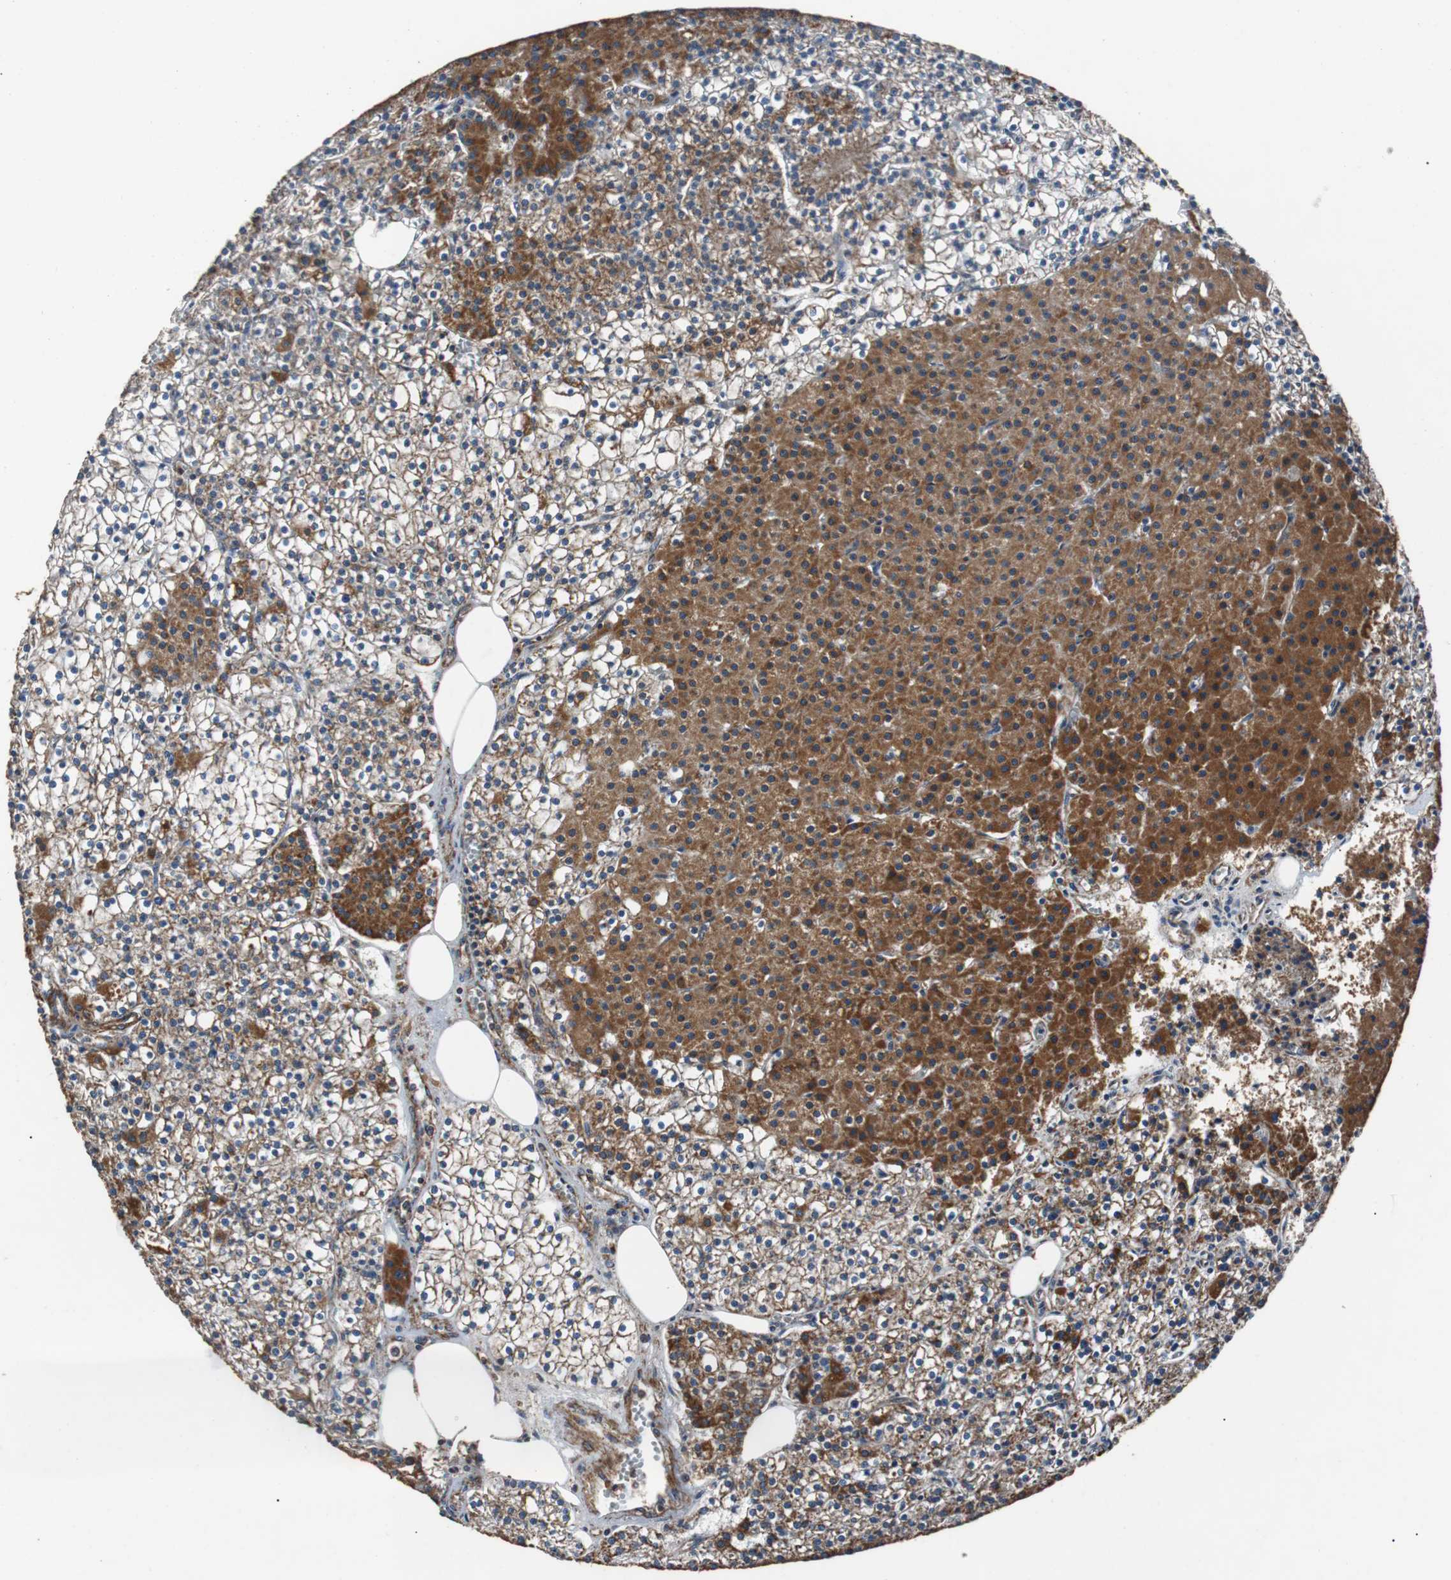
{"staining": {"intensity": "moderate", "quantity": ">75%", "location": "cytoplasmic/membranous"}, "tissue": "parathyroid gland", "cell_type": "Glandular cells", "image_type": "normal", "snomed": [{"axis": "morphology", "description": "Normal tissue, NOS"}, {"axis": "topography", "description": "Parathyroid gland"}], "caption": "Immunohistochemistry (IHC) photomicrograph of benign parathyroid gland: human parathyroid gland stained using immunohistochemistry demonstrates medium levels of moderate protein expression localized specifically in the cytoplasmic/membranous of glandular cells, appearing as a cytoplasmic/membranous brown color.", "gene": "PITRM1", "patient": {"sex": "female", "age": 63}}